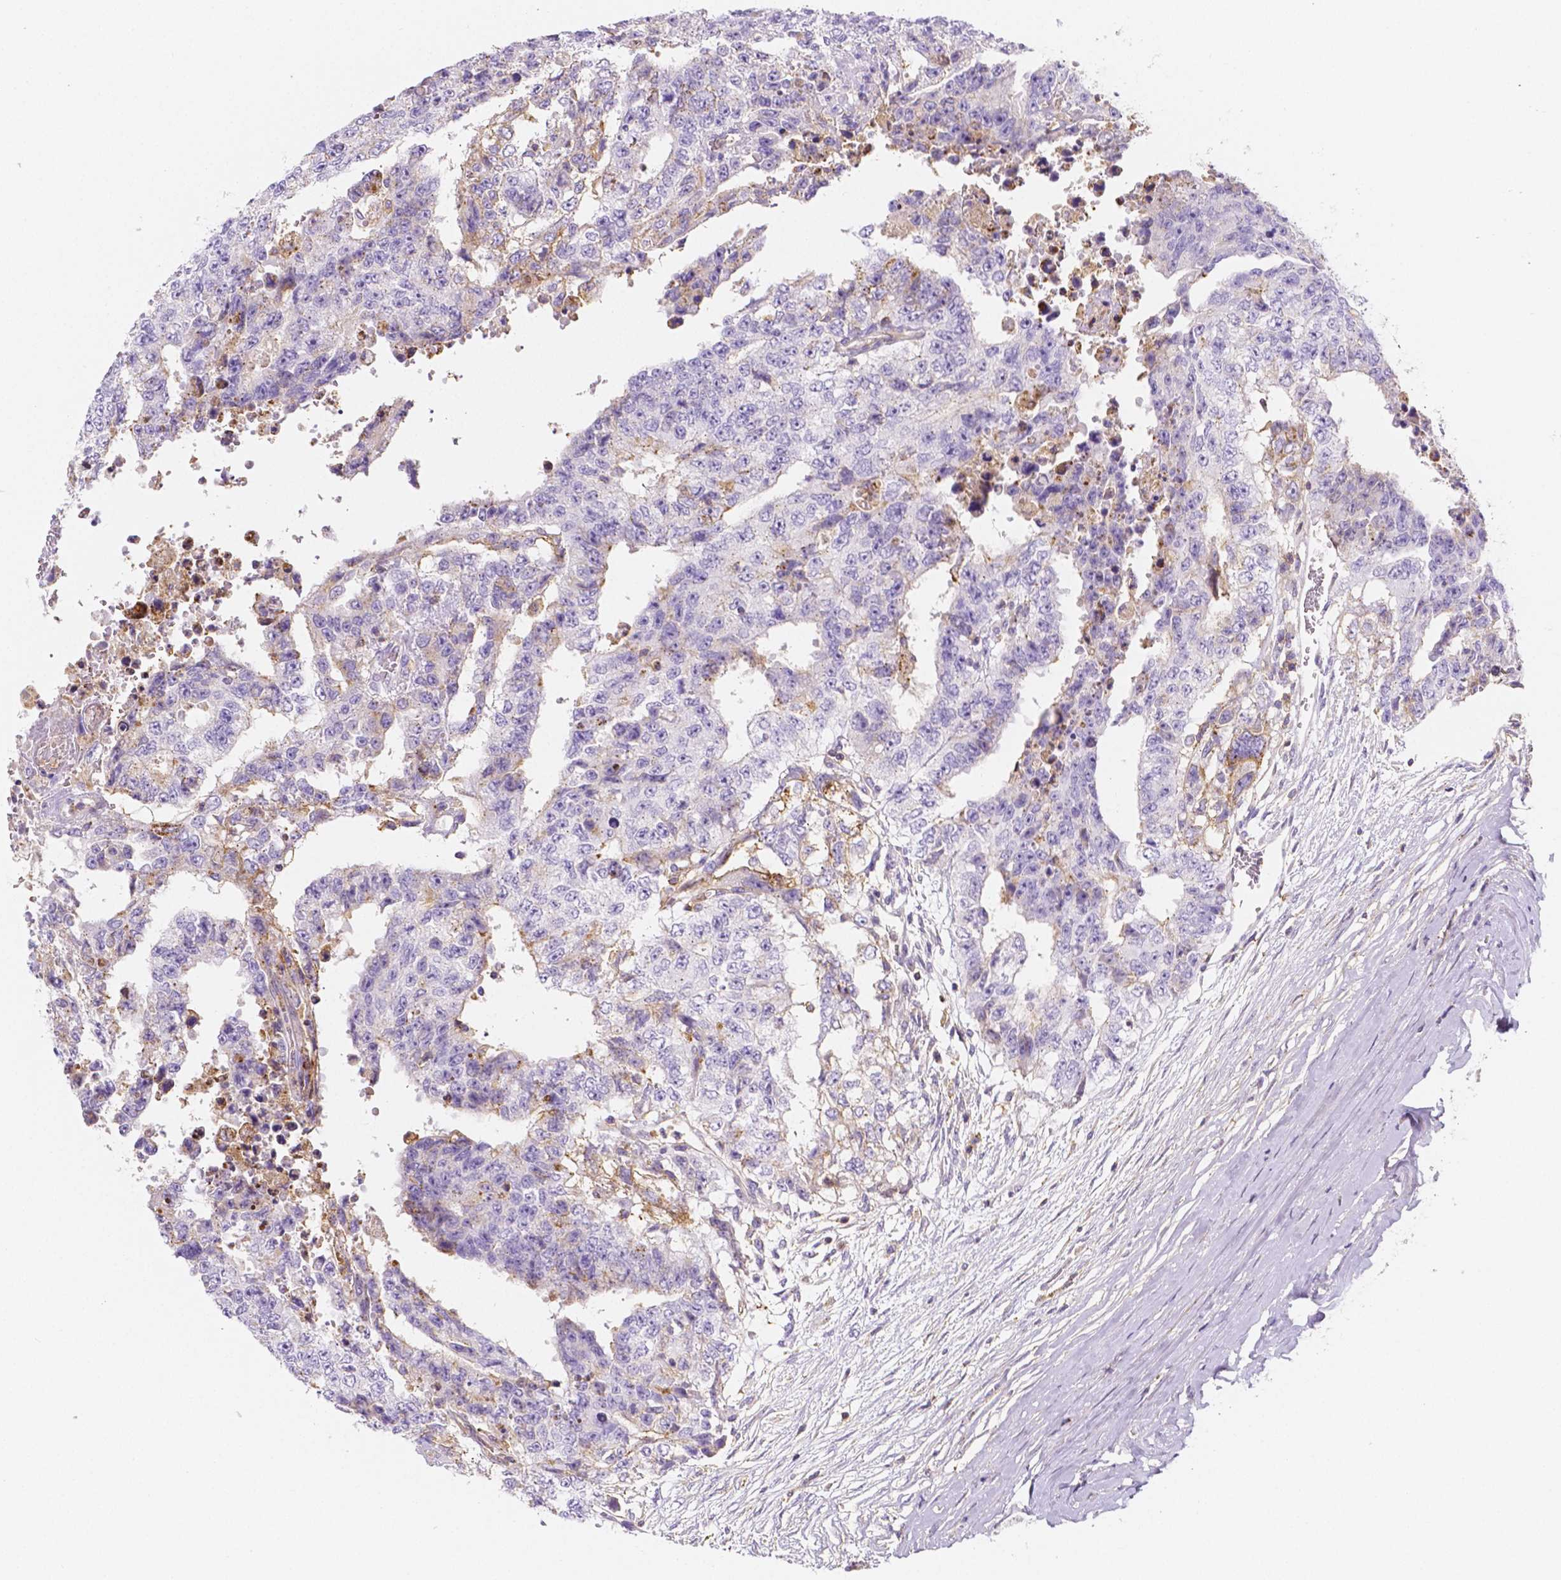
{"staining": {"intensity": "negative", "quantity": "none", "location": "none"}, "tissue": "testis cancer", "cell_type": "Tumor cells", "image_type": "cancer", "snomed": [{"axis": "morphology", "description": "Carcinoma, Embryonal, NOS"}, {"axis": "topography", "description": "Testis"}], "caption": "An image of testis cancer (embryonal carcinoma) stained for a protein shows no brown staining in tumor cells.", "gene": "GABRD", "patient": {"sex": "male", "age": 24}}